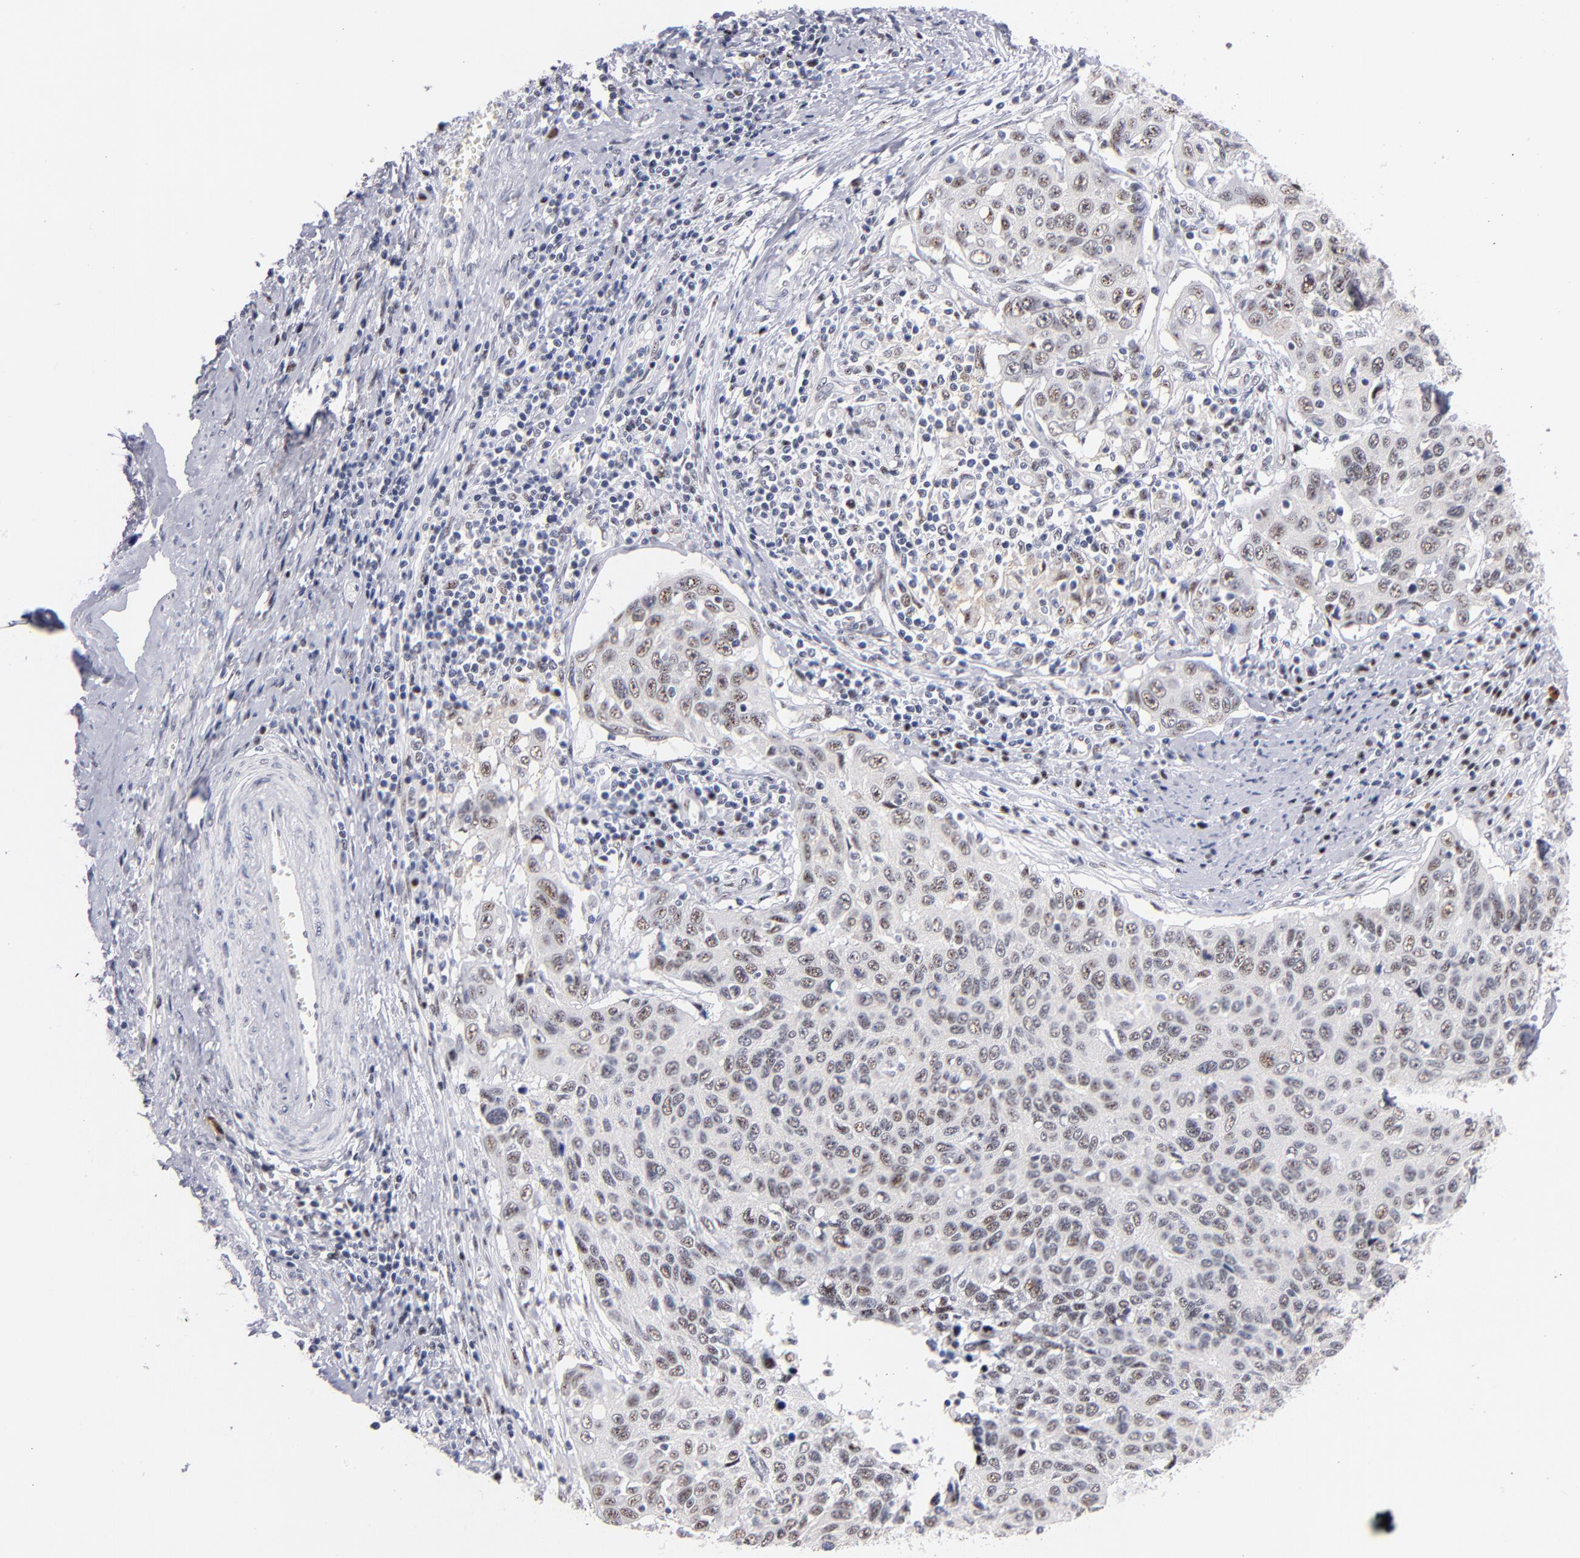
{"staining": {"intensity": "moderate", "quantity": "25%-75%", "location": "nuclear"}, "tissue": "cervical cancer", "cell_type": "Tumor cells", "image_type": "cancer", "snomed": [{"axis": "morphology", "description": "Squamous cell carcinoma, NOS"}, {"axis": "topography", "description": "Cervix"}], "caption": "This photomicrograph demonstrates IHC staining of human cervical cancer (squamous cell carcinoma), with medium moderate nuclear positivity in about 25%-75% of tumor cells.", "gene": "RAF1", "patient": {"sex": "female", "age": 53}}